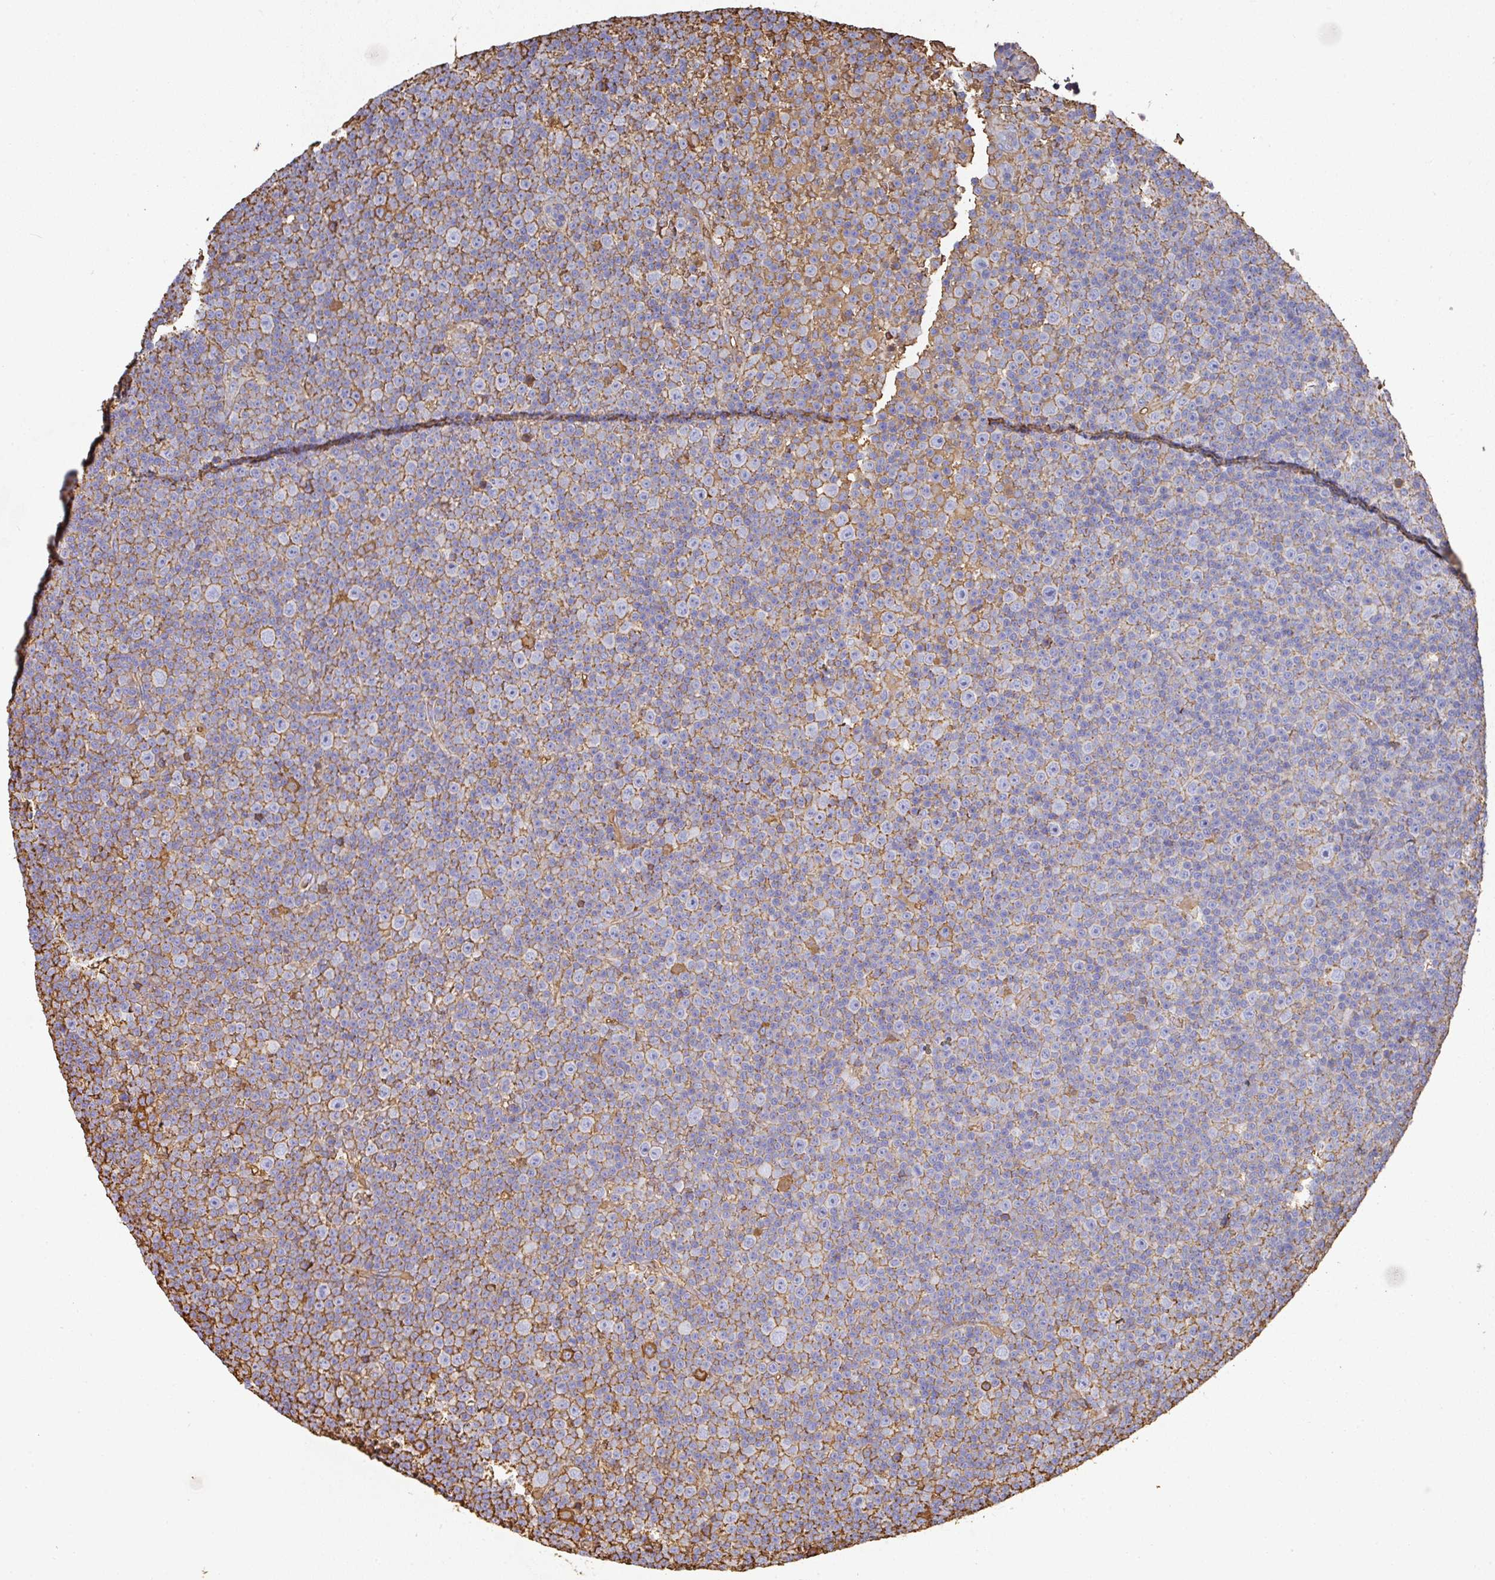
{"staining": {"intensity": "negative", "quantity": "none", "location": "none"}, "tissue": "lymphoma", "cell_type": "Tumor cells", "image_type": "cancer", "snomed": [{"axis": "morphology", "description": "Malignant lymphoma, non-Hodgkin's type, Low grade"}, {"axis": "topography", "description": "Lymph node"}], "caption": "Protein analysis of malignant lymphoma, non-Hodgkin's type (low-grade) demonstrates no significant expression in tumor cells. (DAB immunohistochemistry (IHC) with hematoxylin counter stain).", "gene": "ALB", "patient": {"sex": "female", "age": 67}}